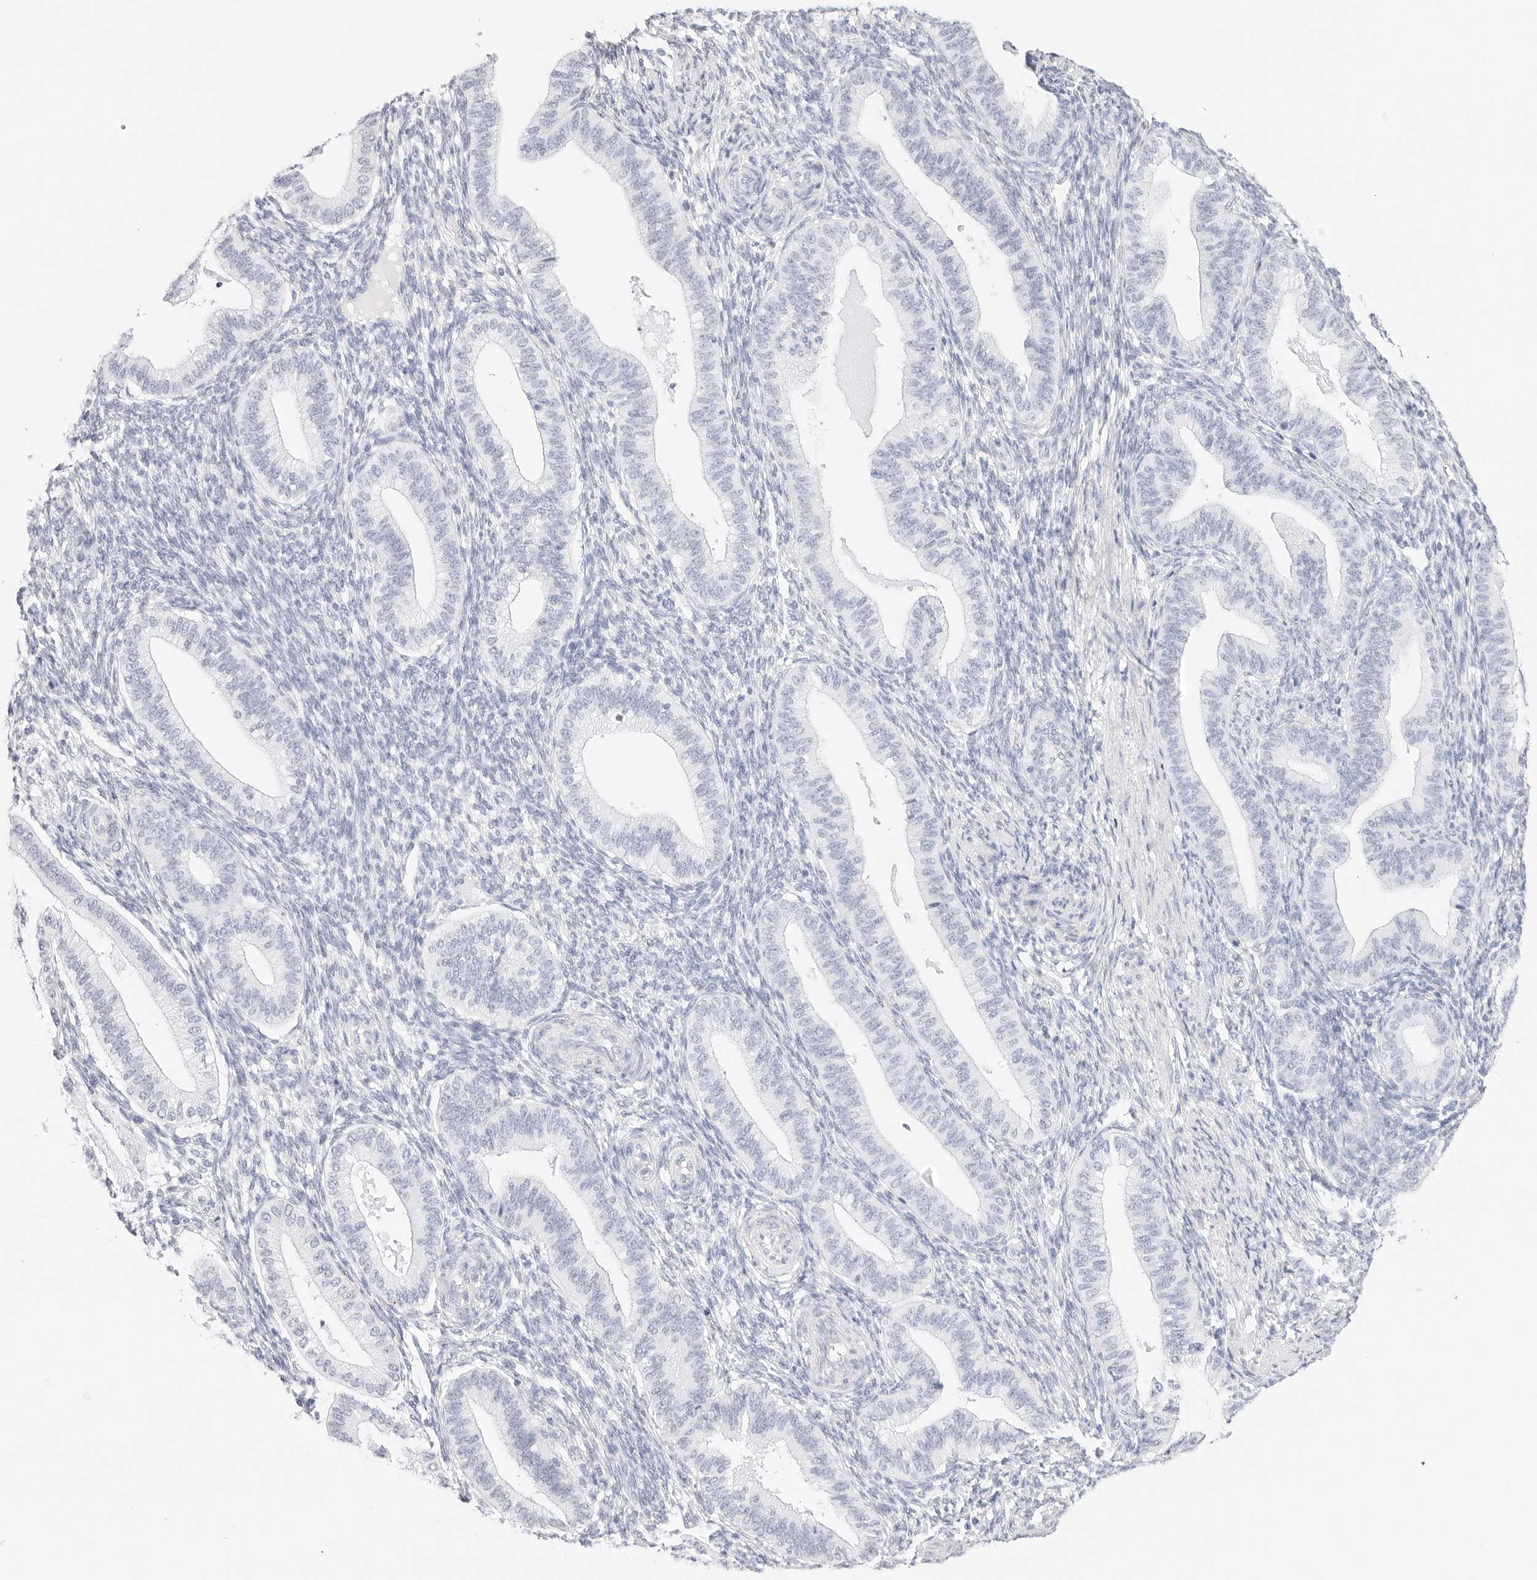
{"staining": {"intensity": "negative", "quantity": "none", "location": "none"}, "tissue": "endometrium", "cell_type": "Cells in endometrial stroma", "image_type": "normal", "snomed": [{"axis": "morphology", "description": "Normal tissue, NOS"}, {"axis": "topography", "description": "Endometrium"}], "caption": "DAB immunohistochemical staining of benign endometrium exhibits no significant positivity in cells in endometrial stroma. (Stains: DAB (3,3'-diaminobenzidine) immunohistochemistry (IHC) with hematoxylin counter stain, Microscopy: brightfield microscopy at high magnification).", "gene": "TFF2", "patient": {"sex": "female", "age": 39}}